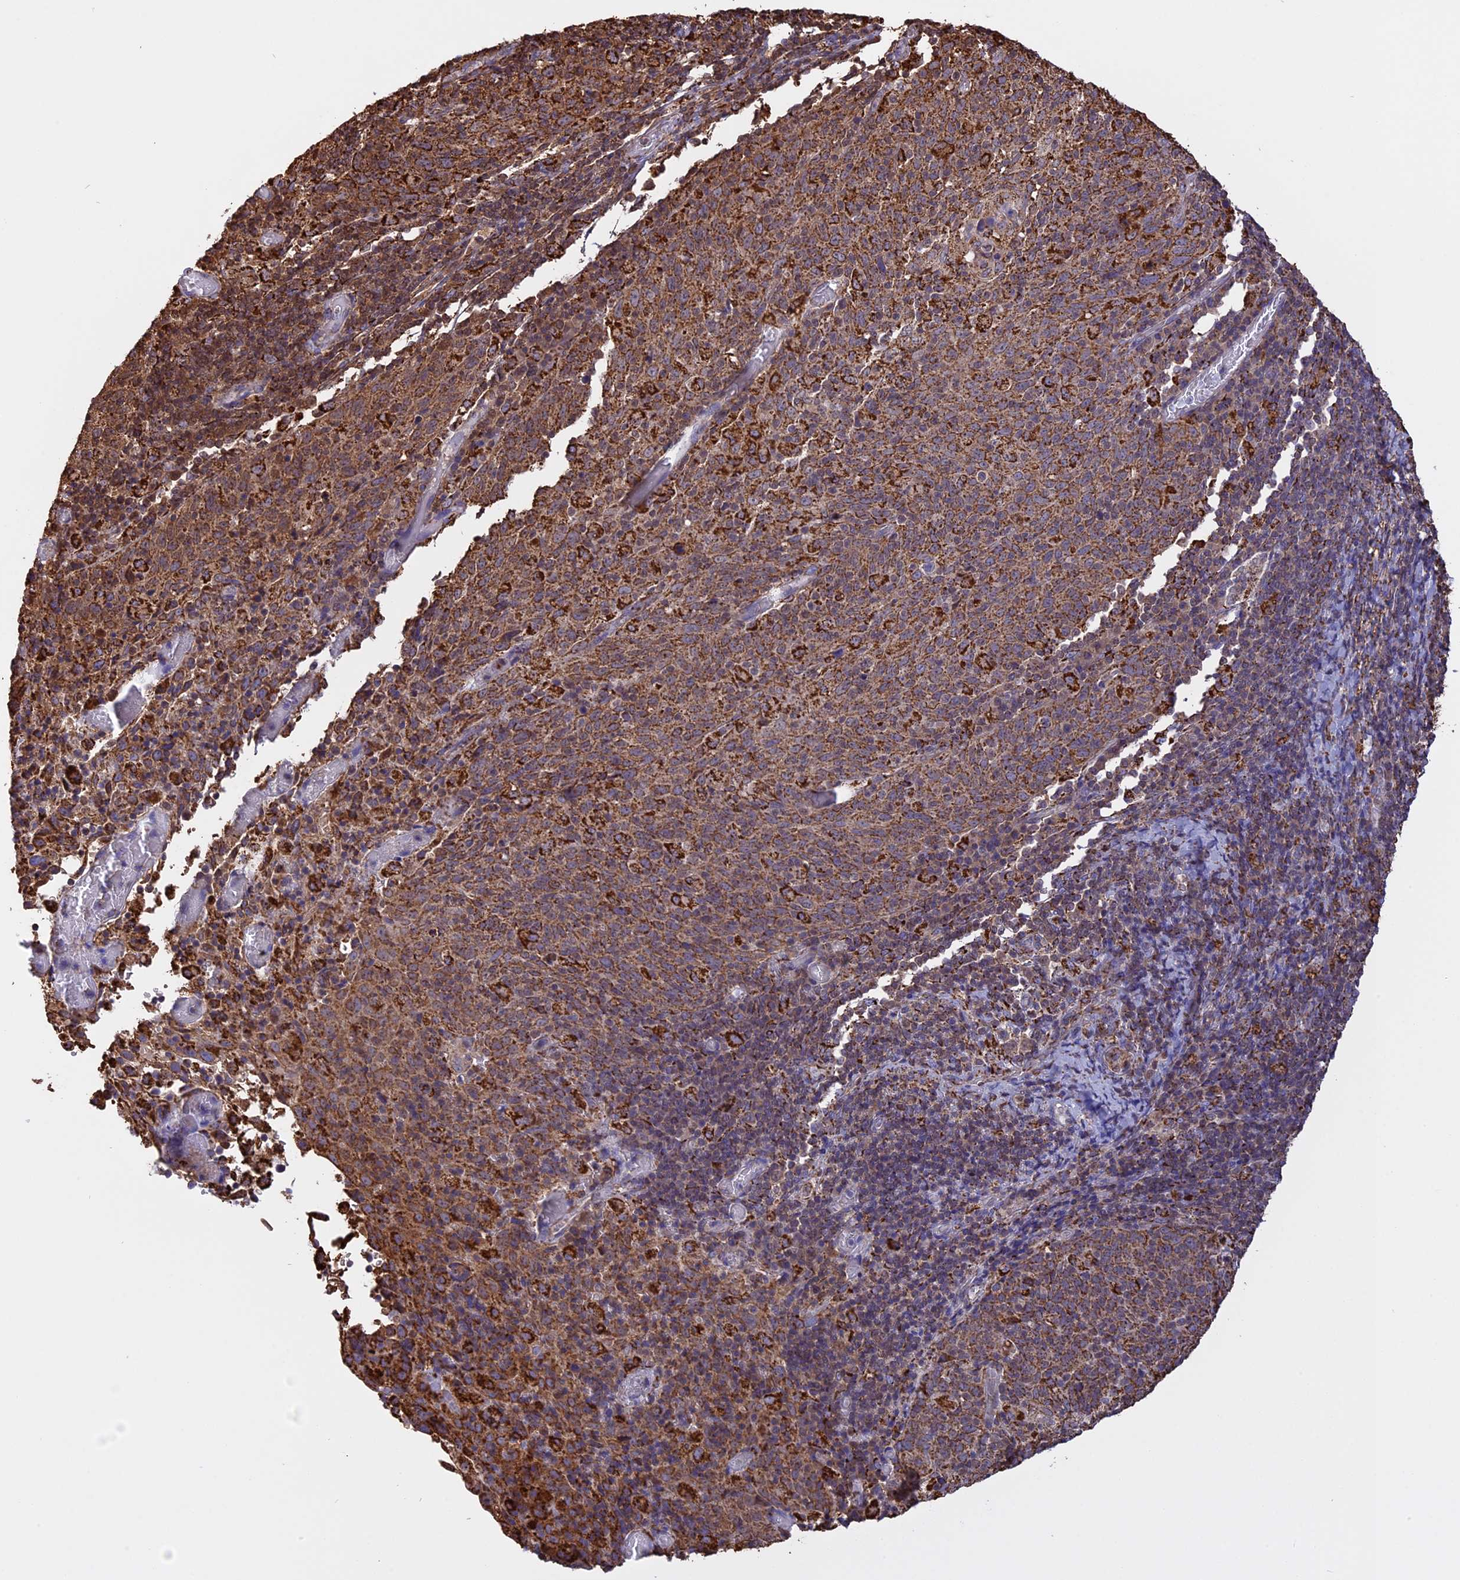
{"staining": {"intensity": "moderate", "quantity": ">75%", "location": "cytoplasmic/membranous"}, "tissue": "cervical cancer", "cell_type": "Tumor cells", "image_type": "cancer", "snomed": [{"axis": "morphology", "description": "Squamous cell carcinoma, NOS"}, {"axis": "topography", "description": "Cervix"}], "caption": "Cervical cancer (squamous cell carcinoma) stained with DAB immunohistochemistry (IHC) reveals medium levels of moderate cytoplasmic/membranous expression in approximately >75% of tumor cells.", "gene": "KCNG1", "patient": {"sex": "female", "age": 52}}